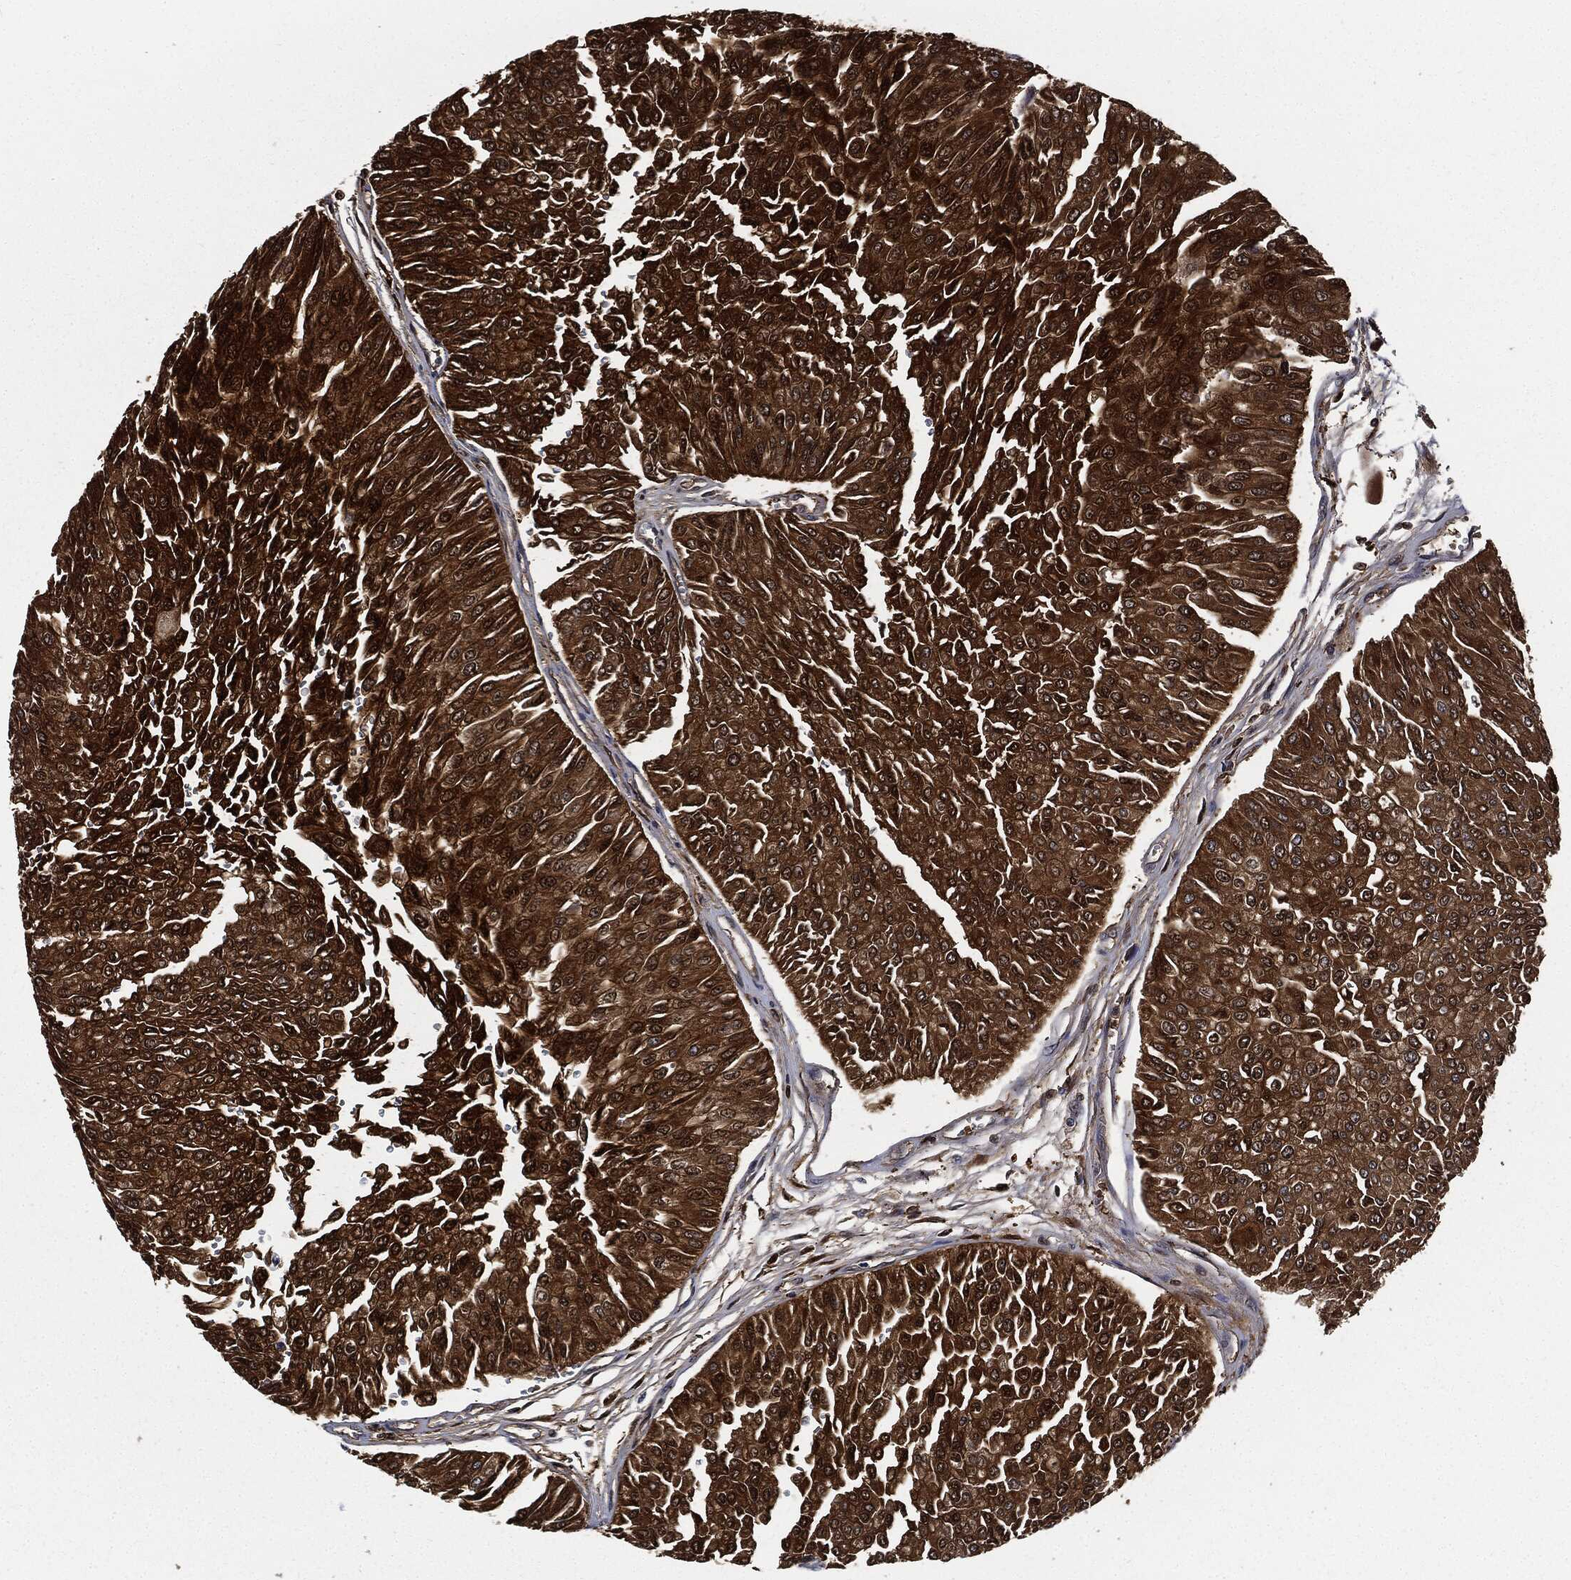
{"staining": {"intensity": "strong", "quantity": ">75%", "location": "cytoplasmic/membranous"}, "tissue": "urothelial cancer", "cell_type": "Tumor cells", "image_type": "cancer", "snomed": [{"axis": "morphology", "description": "Urothelial carcinoma, Low grade"}, {"axis": "topography", "description": "Urinary bladder"}], "caption": "Low-grade urothelial carcinoma stained with a protein marker shows strong staining in tumor cells.", "gene": "PRDX2", "patient": {"sex": "male", "age": 67}}